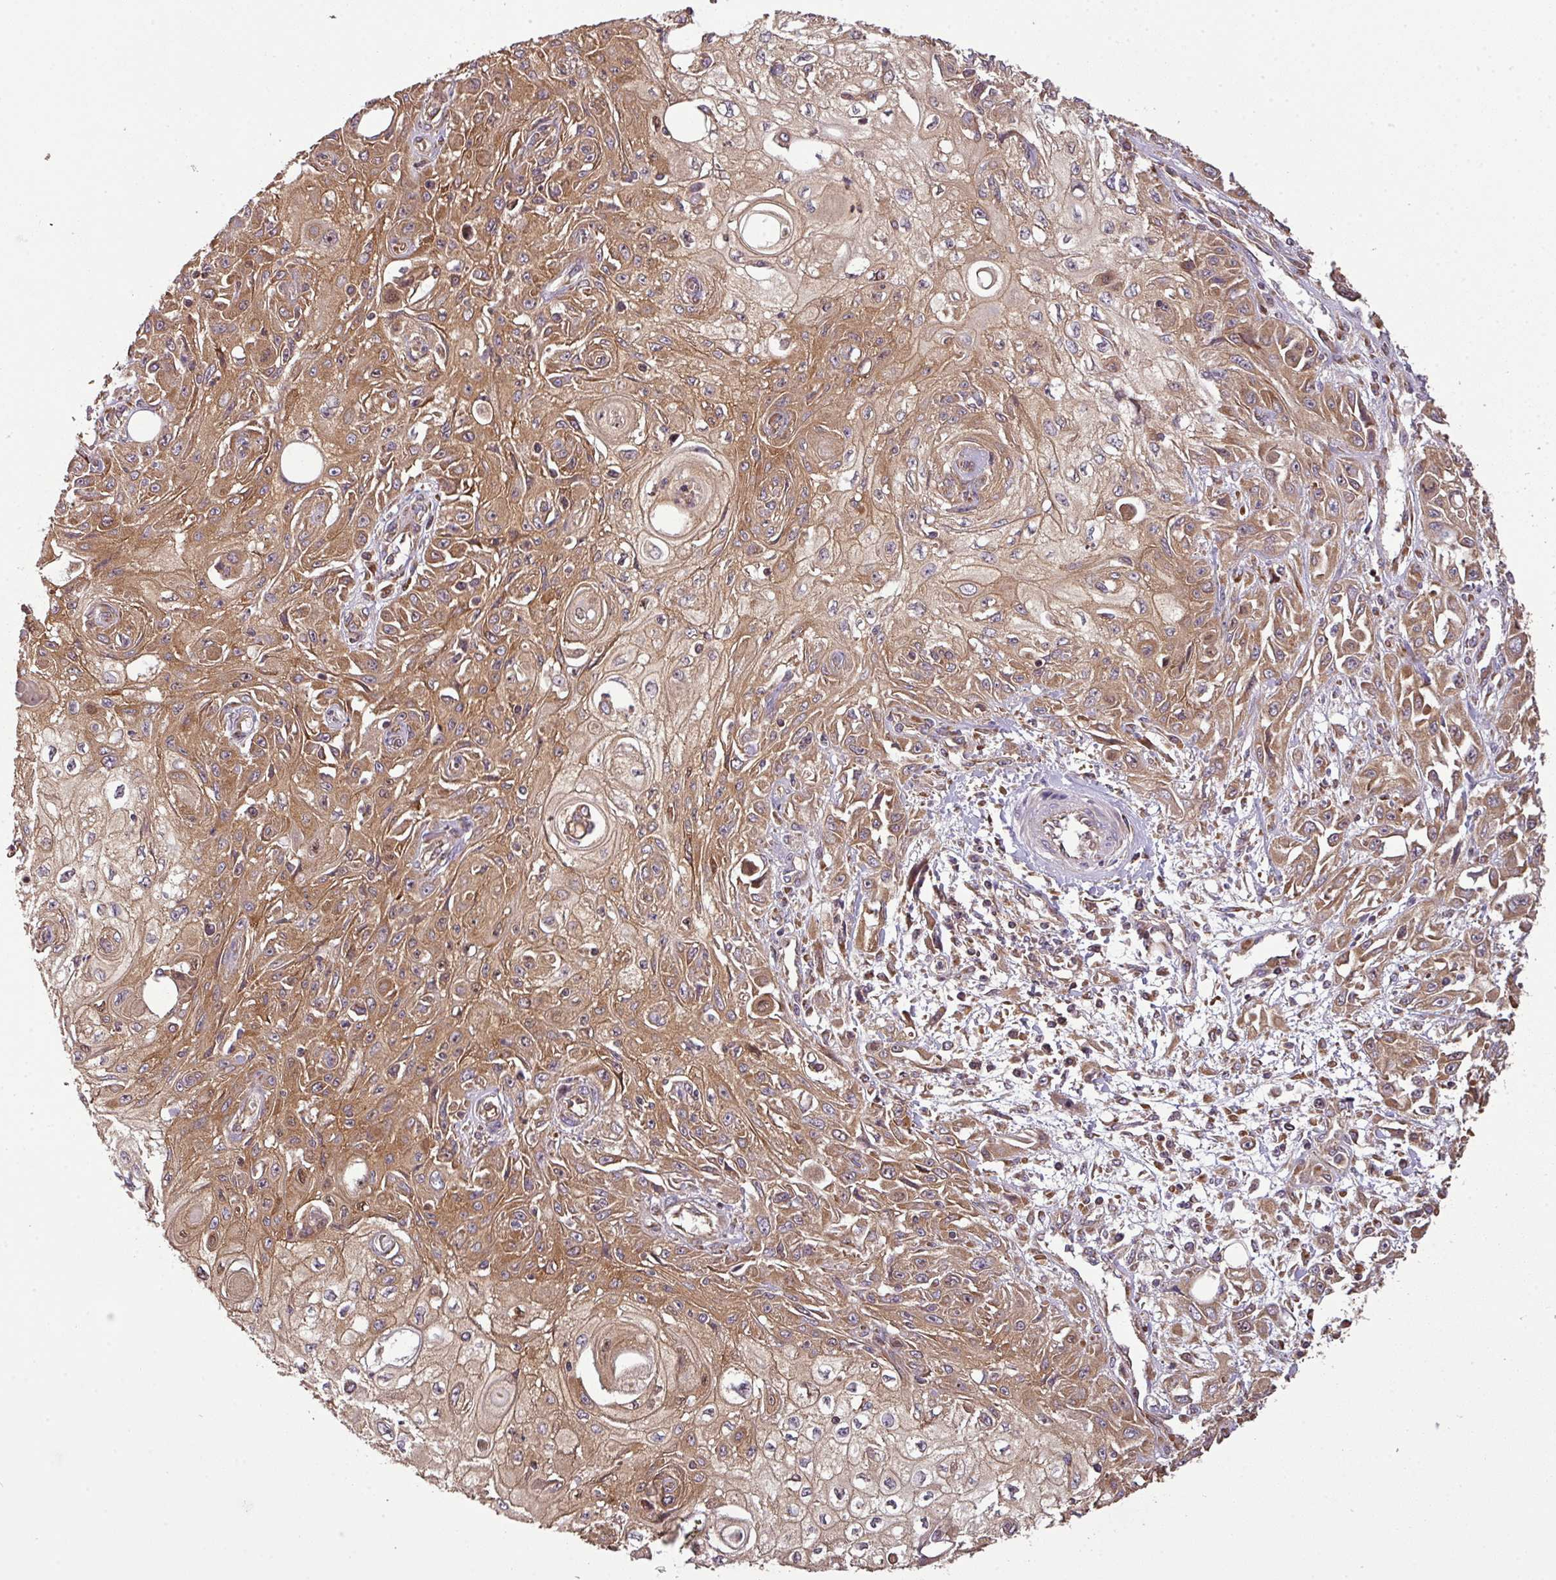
{"staining": {"intensity": "moderate", "quantity": ">75%", "location": "cytoplasmic/membranous,nuclear"}, "tissue": "skin cancer", "cell_type": "Tumor cells", "image_type": "cancer", "snomed": [{"axis": "morphology", "description": "Squamous cell carcinoma, NOS"}, {"axis": "morphology", "description": "Squamous cell carcinoma, metastatic, NOS"}, {"axis": "topography", "description": "Skin"}, {"axis": "topography", "description": "Lymph node"}], "caption": "A photomicrograph showing moderate cytoplasmic/membranous and nuclear positivity in approximately >75% of tumor cells in metastatic squamous cell carcinoma (skin), as visualized by brown immunohistochemical staining.", "gene": "VENTX", "patient": {"sex": "male", "age": 75}}